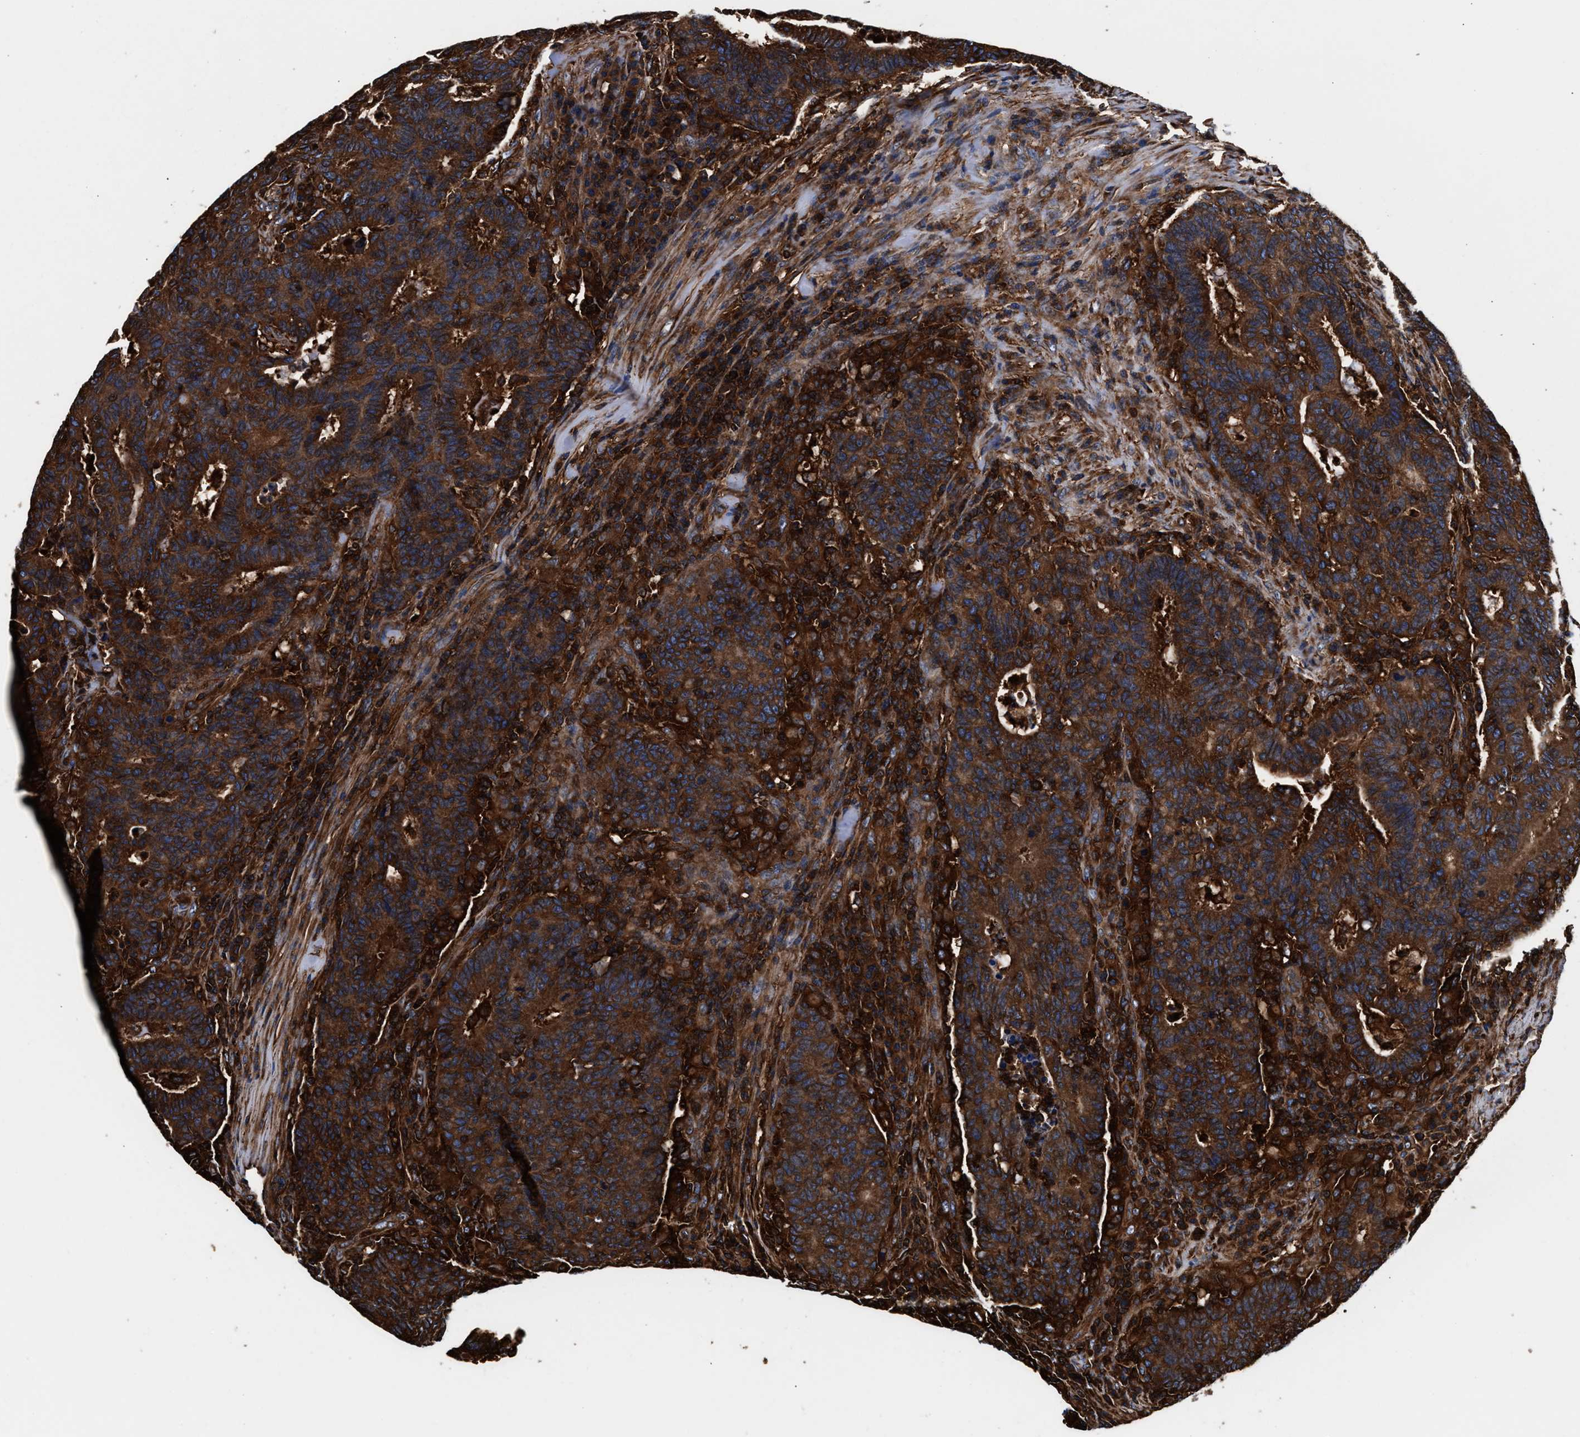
{"staining": {"intensity": "strong", "quantity": ">75%", "location": "cytoplasmic/membranous"}, "tissue": "colorectal cancer", "cell_type": "Tumor cells", "image_type": "cancer", "snomed": [{"axis": "morphology", "description": "Adenocarcinoma, NOS"}, {"axis": "topography", "description": "Colon"}], "caption": "Immunohistochemical staining of colorectal cancer displays strong cytoplasmic/membranous protein positivity in about >75% of tumor cells.", "gene": "KYAT1", "patient": {"sex": "female", "age": 75}}